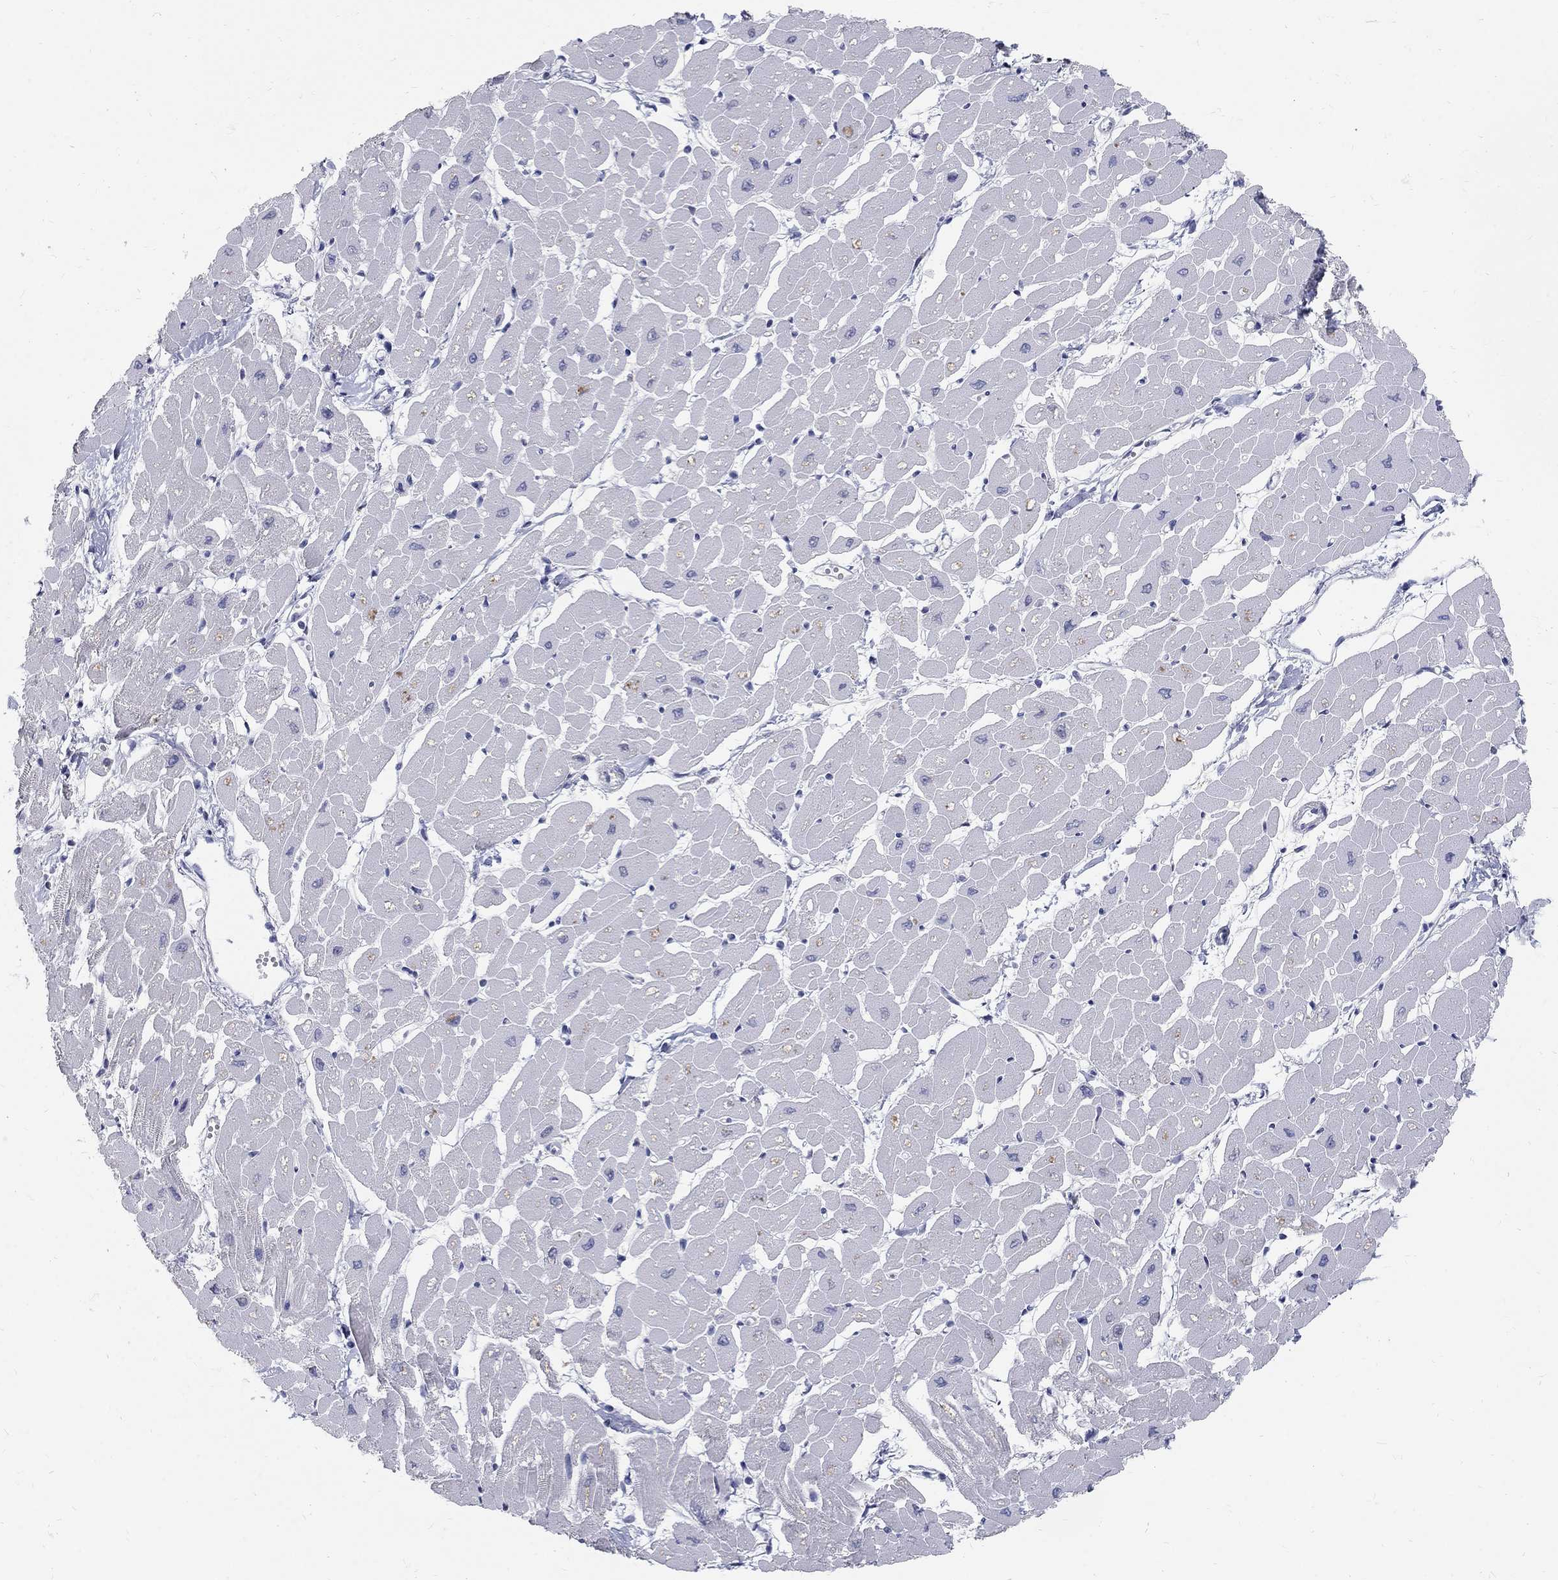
{"staining": {"intensity": "negative", "quantity": "none", "location": "none"}, "tissue": "heart muscle", "cell_type": "Cardiomyocytes", "image_type": "normal", "snomed": [{"axis": "morphology", "description": "Normal tissue, NOS"}, {"axis": "topography", "description": "Heart"}], "caption": "The IHC image has no significant expression in cardiomyocytes of heart muscle.", "gene": "PANK3", "patient": {"sex": "male", "age": 57}}